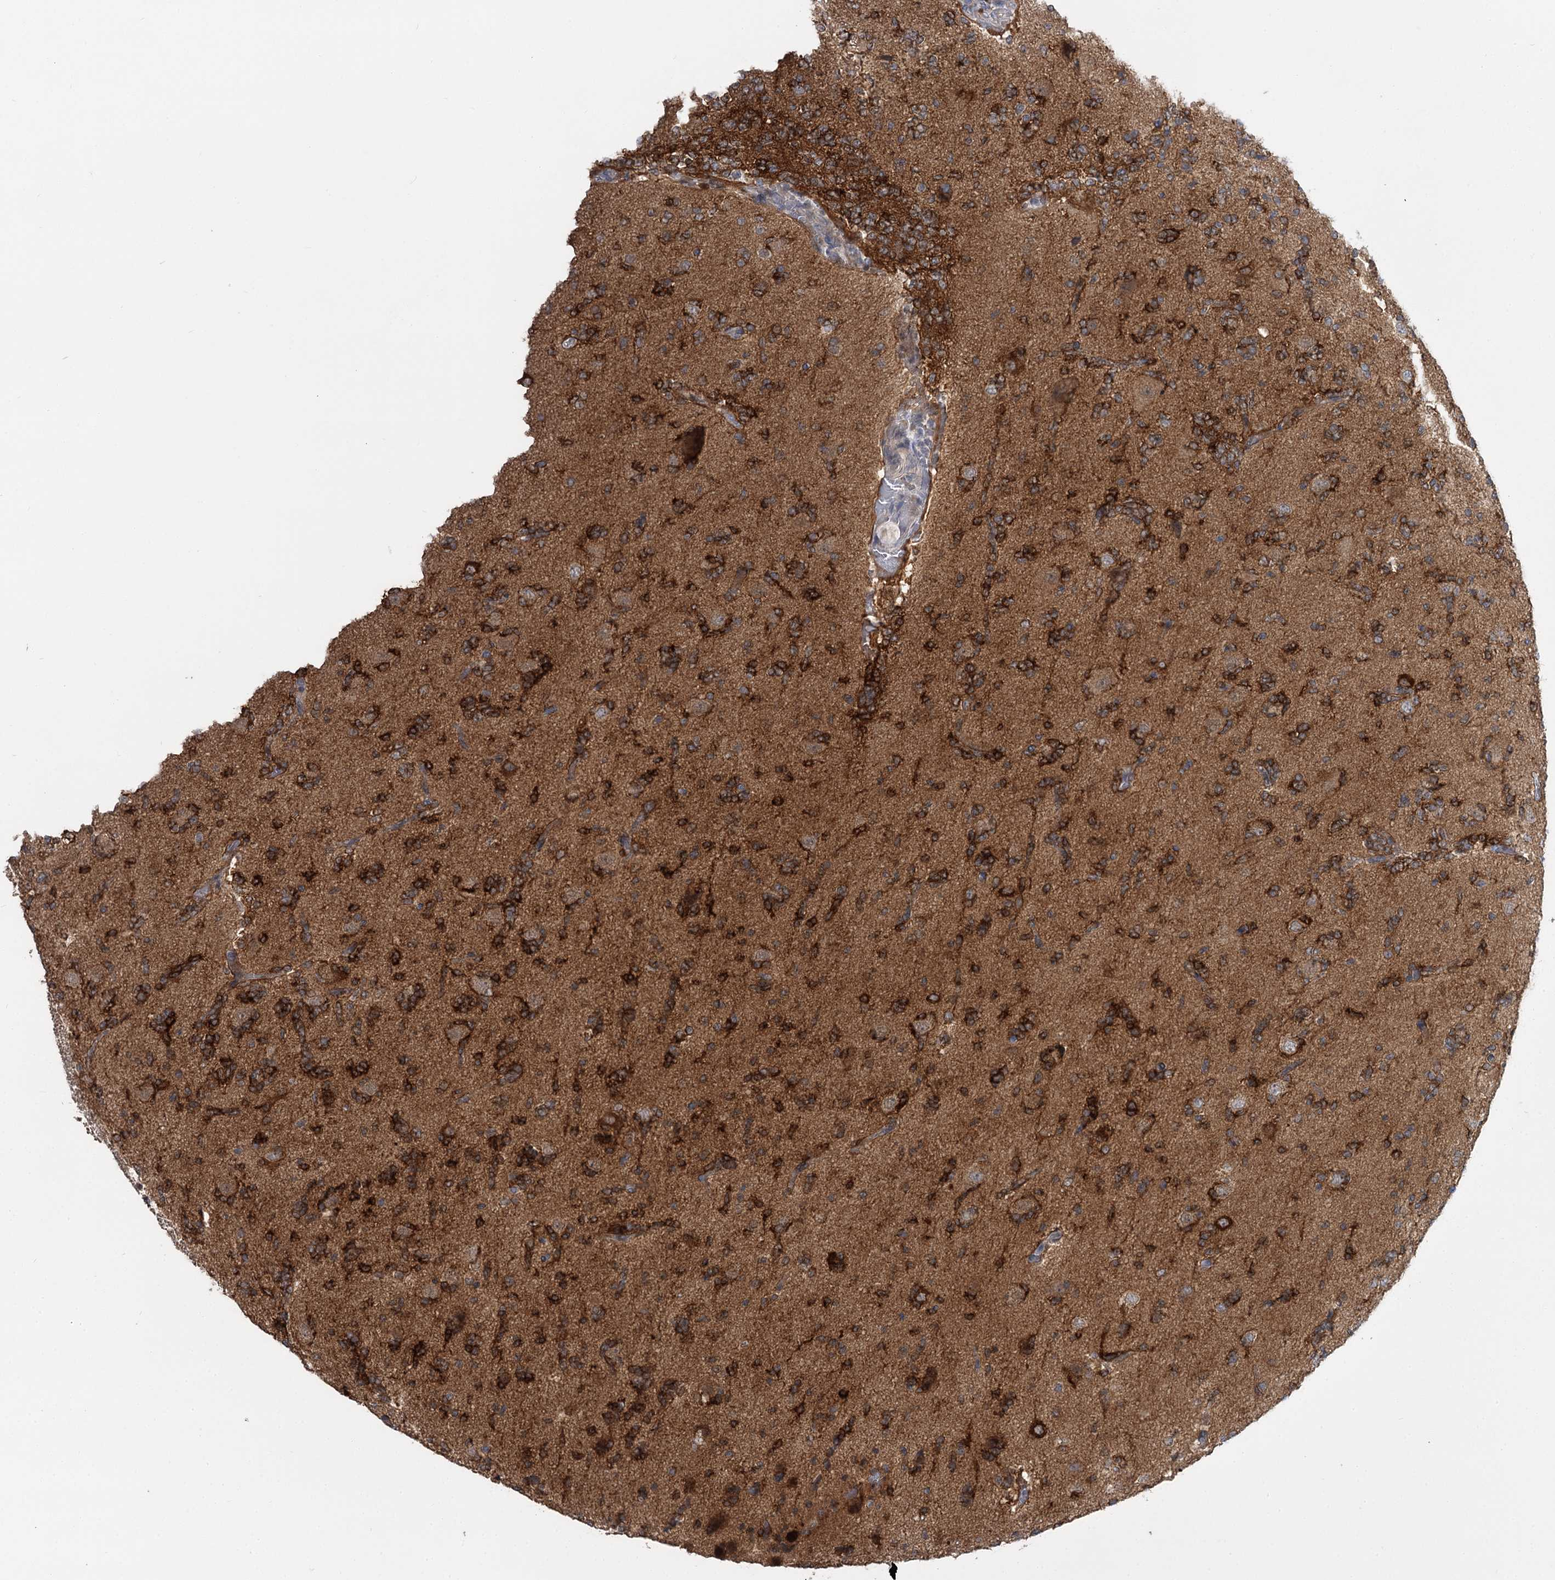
{"staining": {"intensity": "strong", "quantity": ">75%", "location": "cytoplasmic/membranous"}, "tissue": "glioma", "cell_type": "Tumor cells", "image_type": "cancer", "snomed": [{"axis": "morphology", "description": "Glioma, malignant, High grade"}, {"axis": "topography", "description": "Brain"}], "caption": "Protein analysis of malignant glioma (high-grade) tissue displays strong cytoplasmic/membranous staining in approximately >75% of tumor cells.", "gene": "PHYHIPL", "patient": {"sex": "female", "age": 62}}